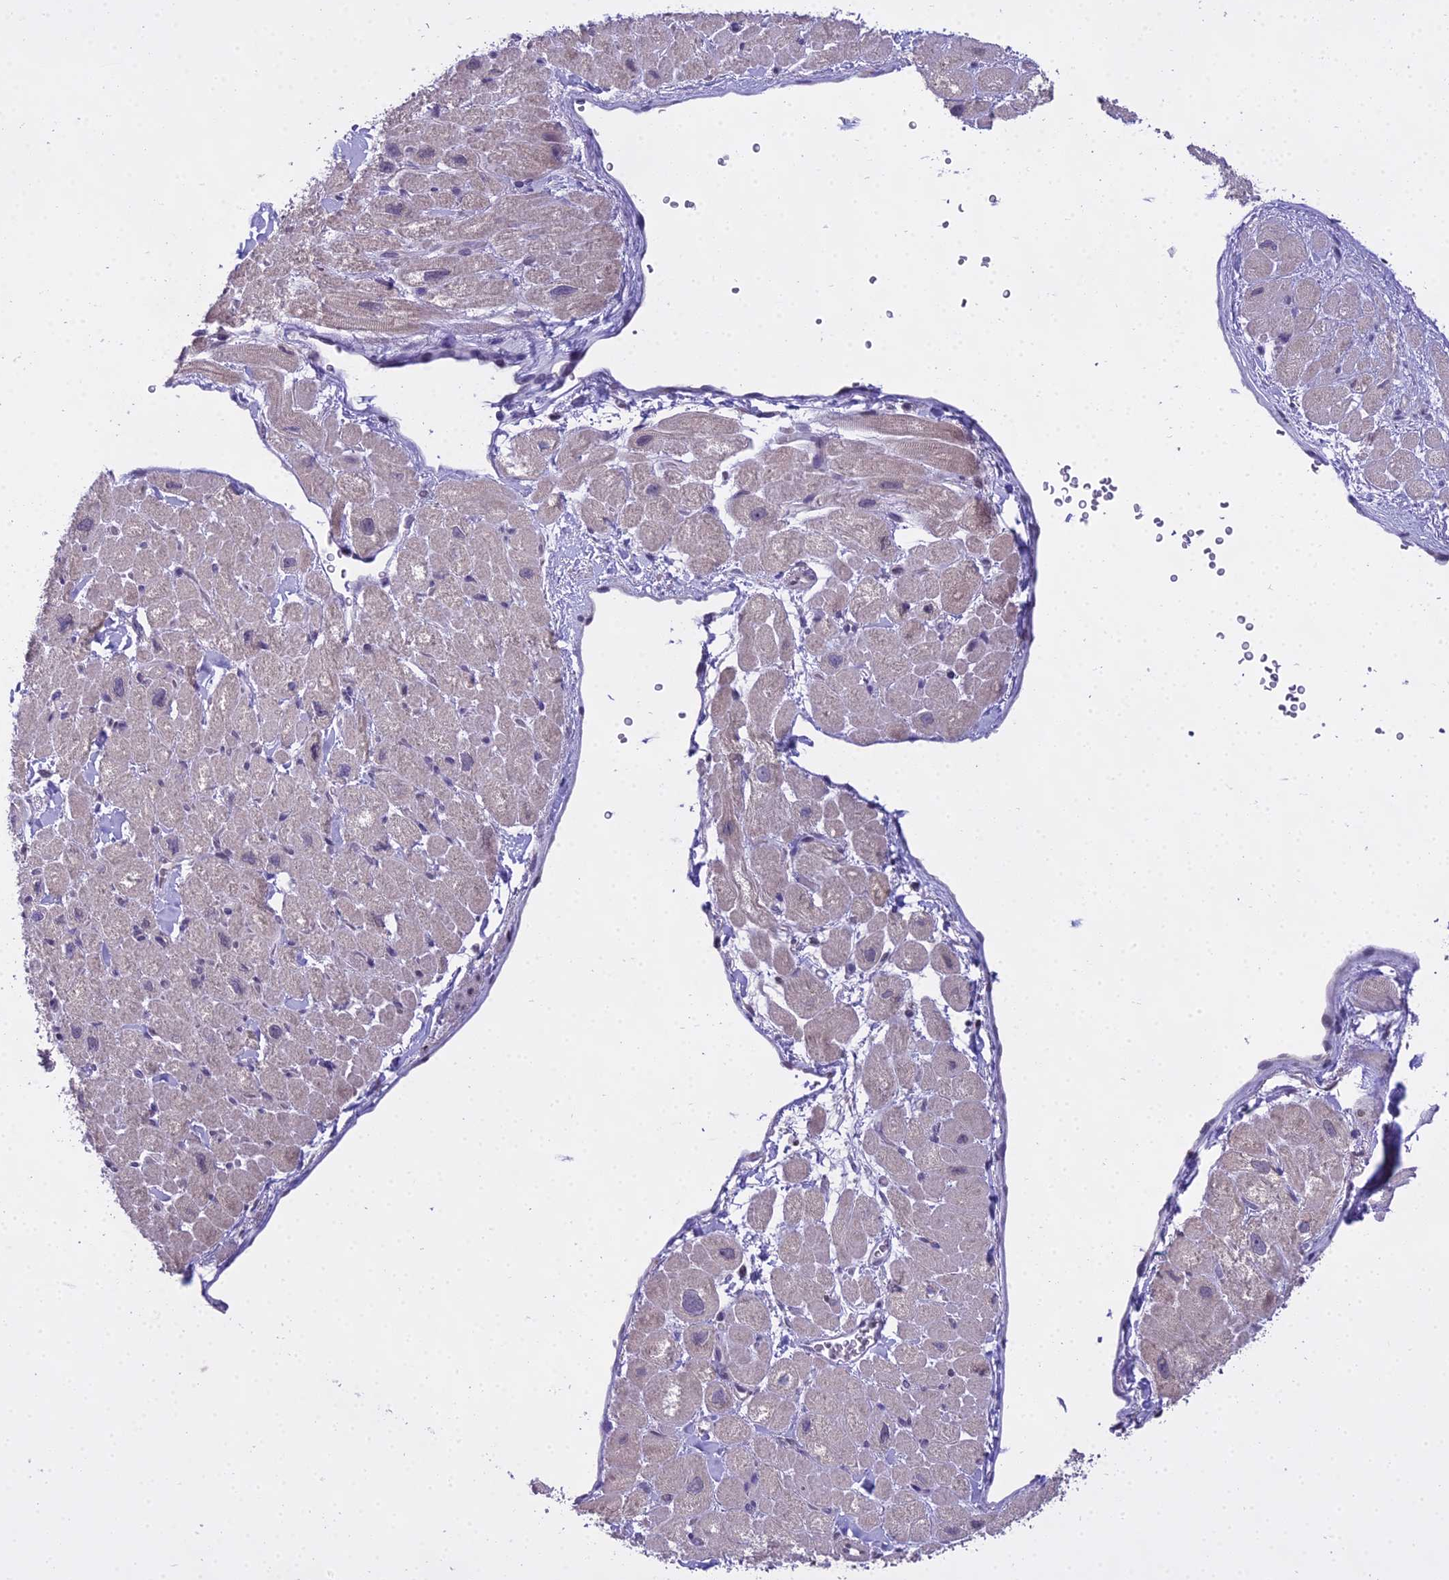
{"staining": {"intensity": "negative", "quantity": "none", "location": "none"}, "tissue": "heart muscle", "cell_type": "Cardiomyocytes", "image_type": "normal", "snomed": [{"axis": "morphology", "description": "Normal tissue, NOS"}, {"axis": "topography", "description": "Heart"}], "caption": "Cardiomyocytes are negative for brown protein staining in benign heart muscle.", "gene": "MAT2A", "patient": {"sex": "male", "age": 65}}